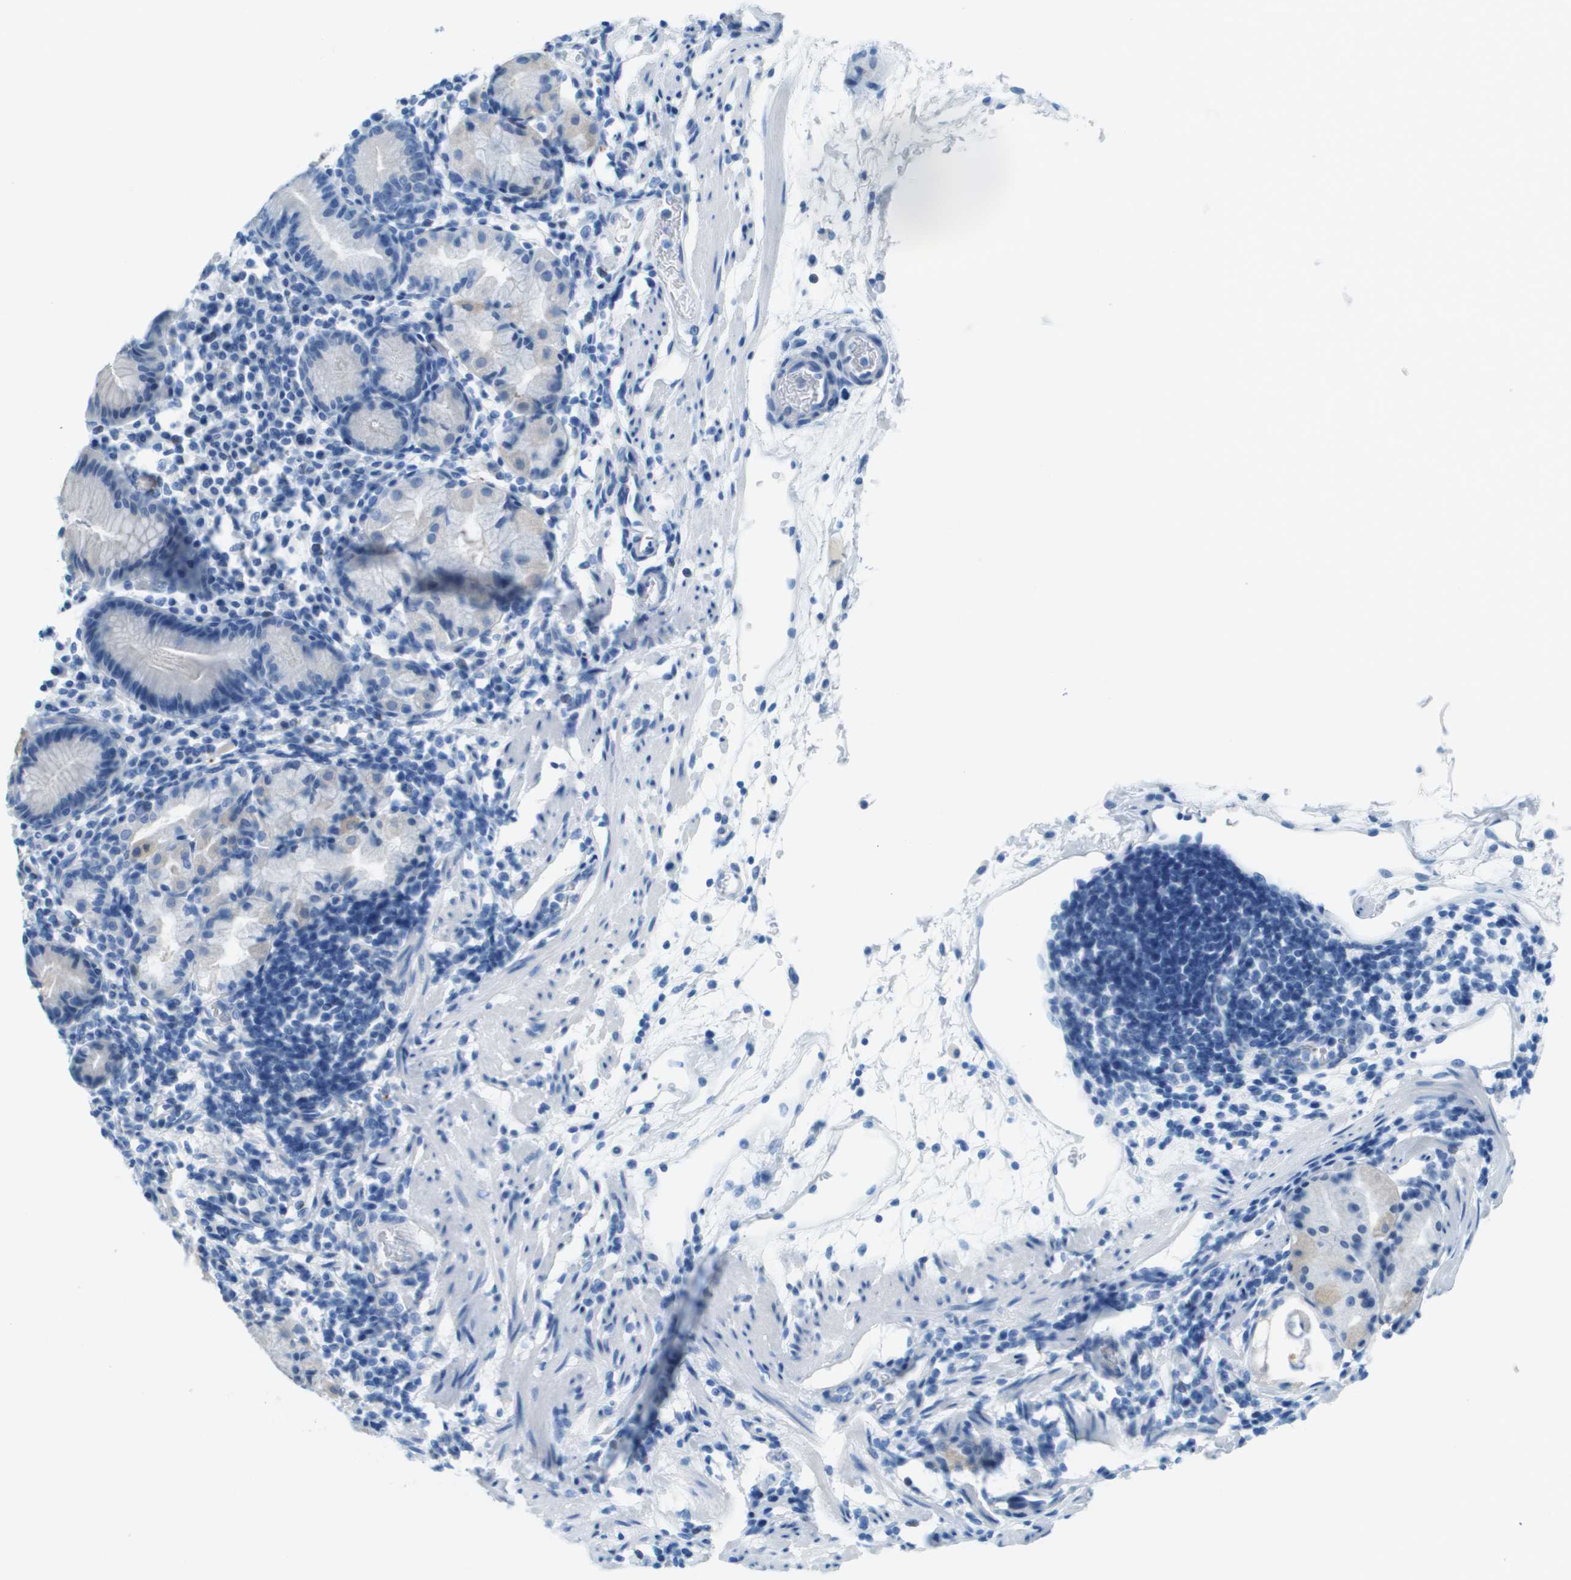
{"staining": {"intensity": "weak", "quantity": "<25%", "location": "cytoplasmic/membranous"}, "tissue": "stomach", "cell_type": "Glandular cells", "image_type": "normal", "snomed": [{"axis": "morphology", "description": "Normal tissue, NOS"}, {"axis": "topography", "description": "Stomach"}, {"axis": "topography", "description": "Stomach, lower"}], "caption": "DAB (3,3'-diaminobenzidine) immunohistochemical staining of unremarkable human stomach demonstrates no significant staining in glandular cells.", "gene": "CDHR2", "patient": {"sex": "female", "age": 75}}